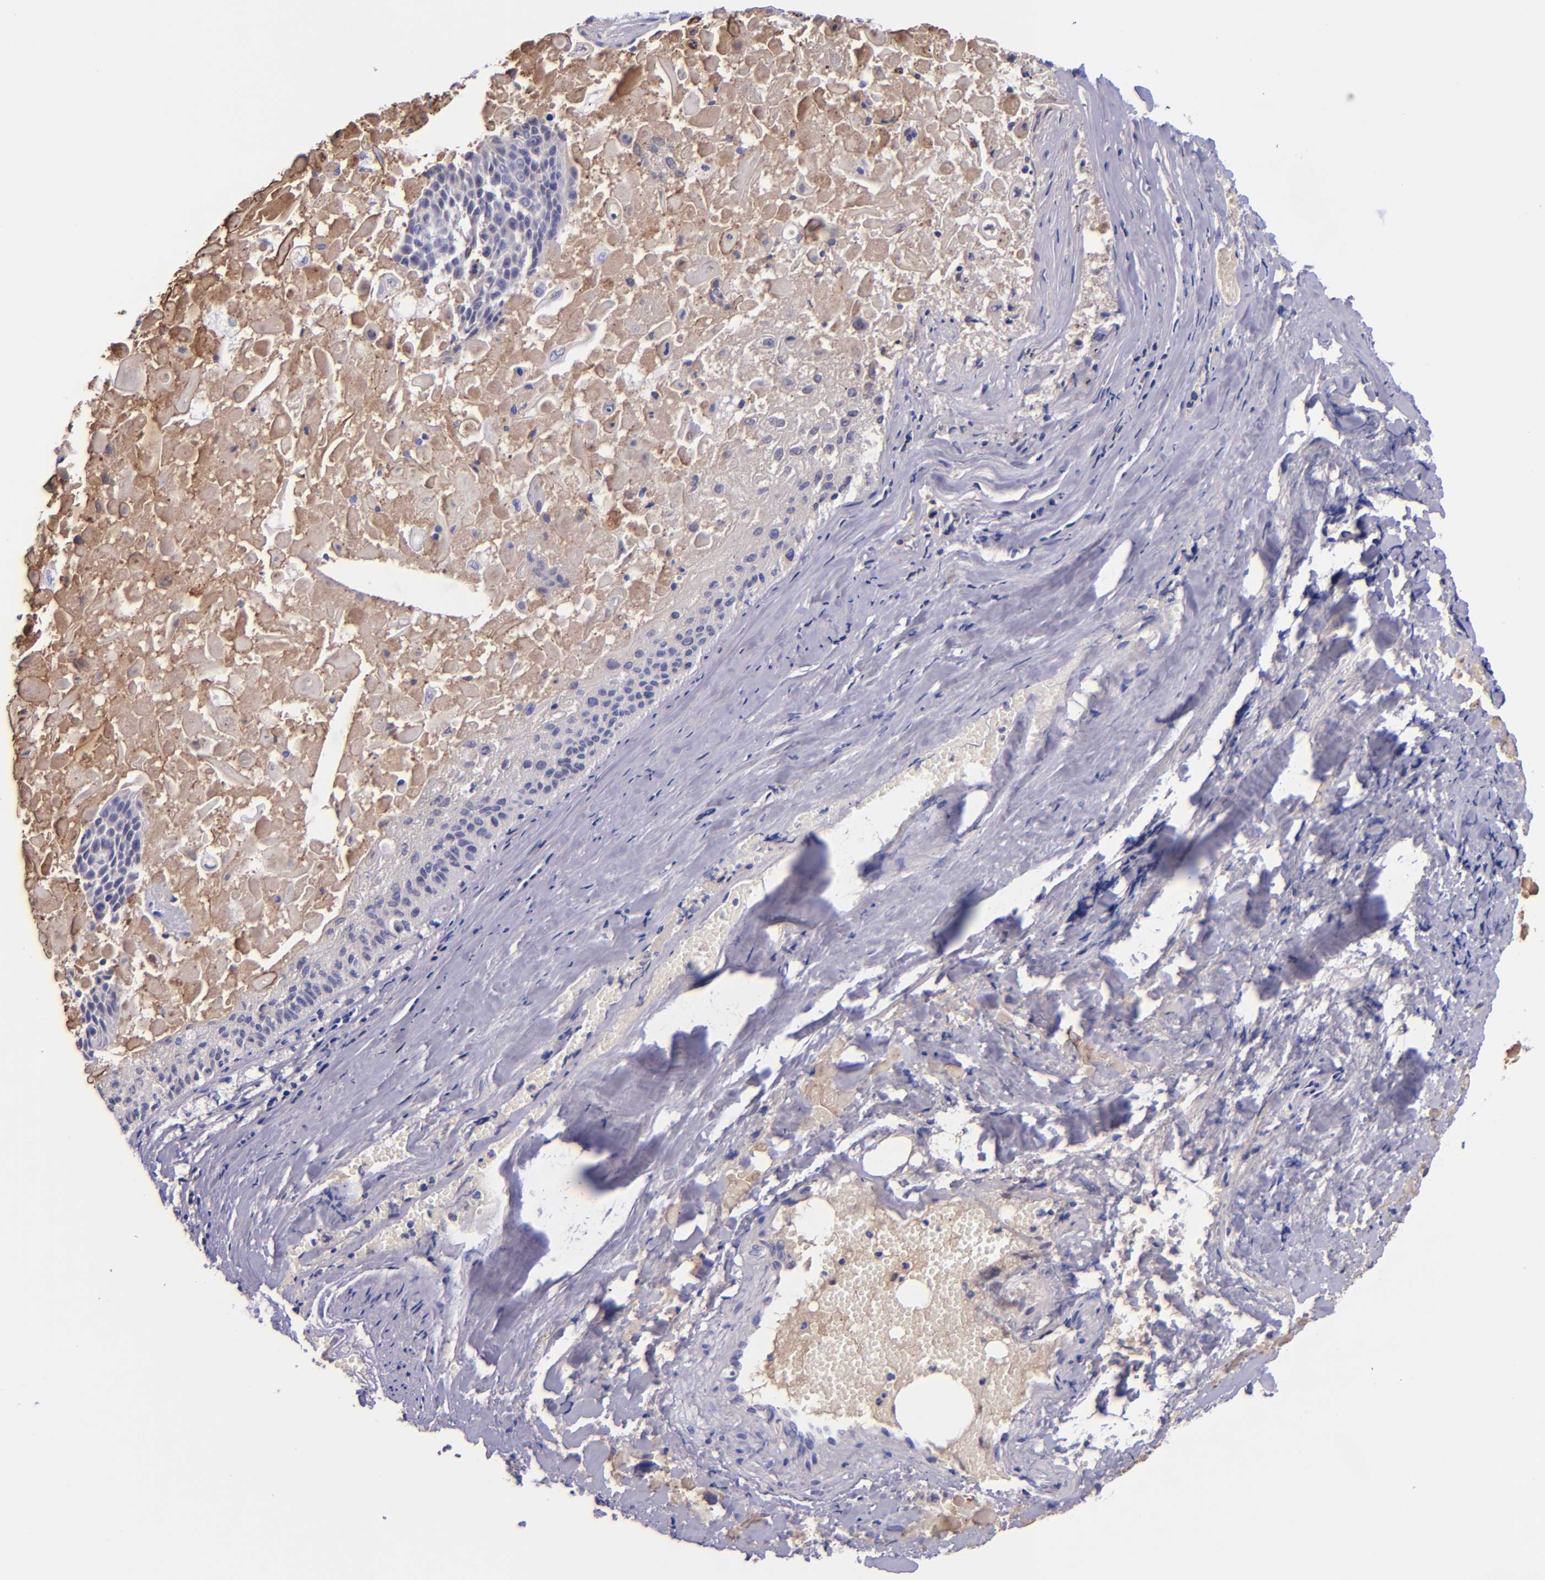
{"staining": {"intensity": "negative", "quantity": "none", "location": "none"}, "tissue": "lung cancer", "cell_type": "Tumor cells", "image_type": "cancer", "snomed": [{"axis": "morphology", "description": "Adenocarcinoma, NOS"}, {"axis": "topography", "description": "Lung"}], "caption": "The histopathology image shows no significant staining in tumor cells of lung adenocarcinoma. (DAB (3,3'-diaminobenzidine) IHC visualized using brightfield microscopy, high magnification).", "gene": "KNG1", "patient": {"sex": "male", "age": 60}}